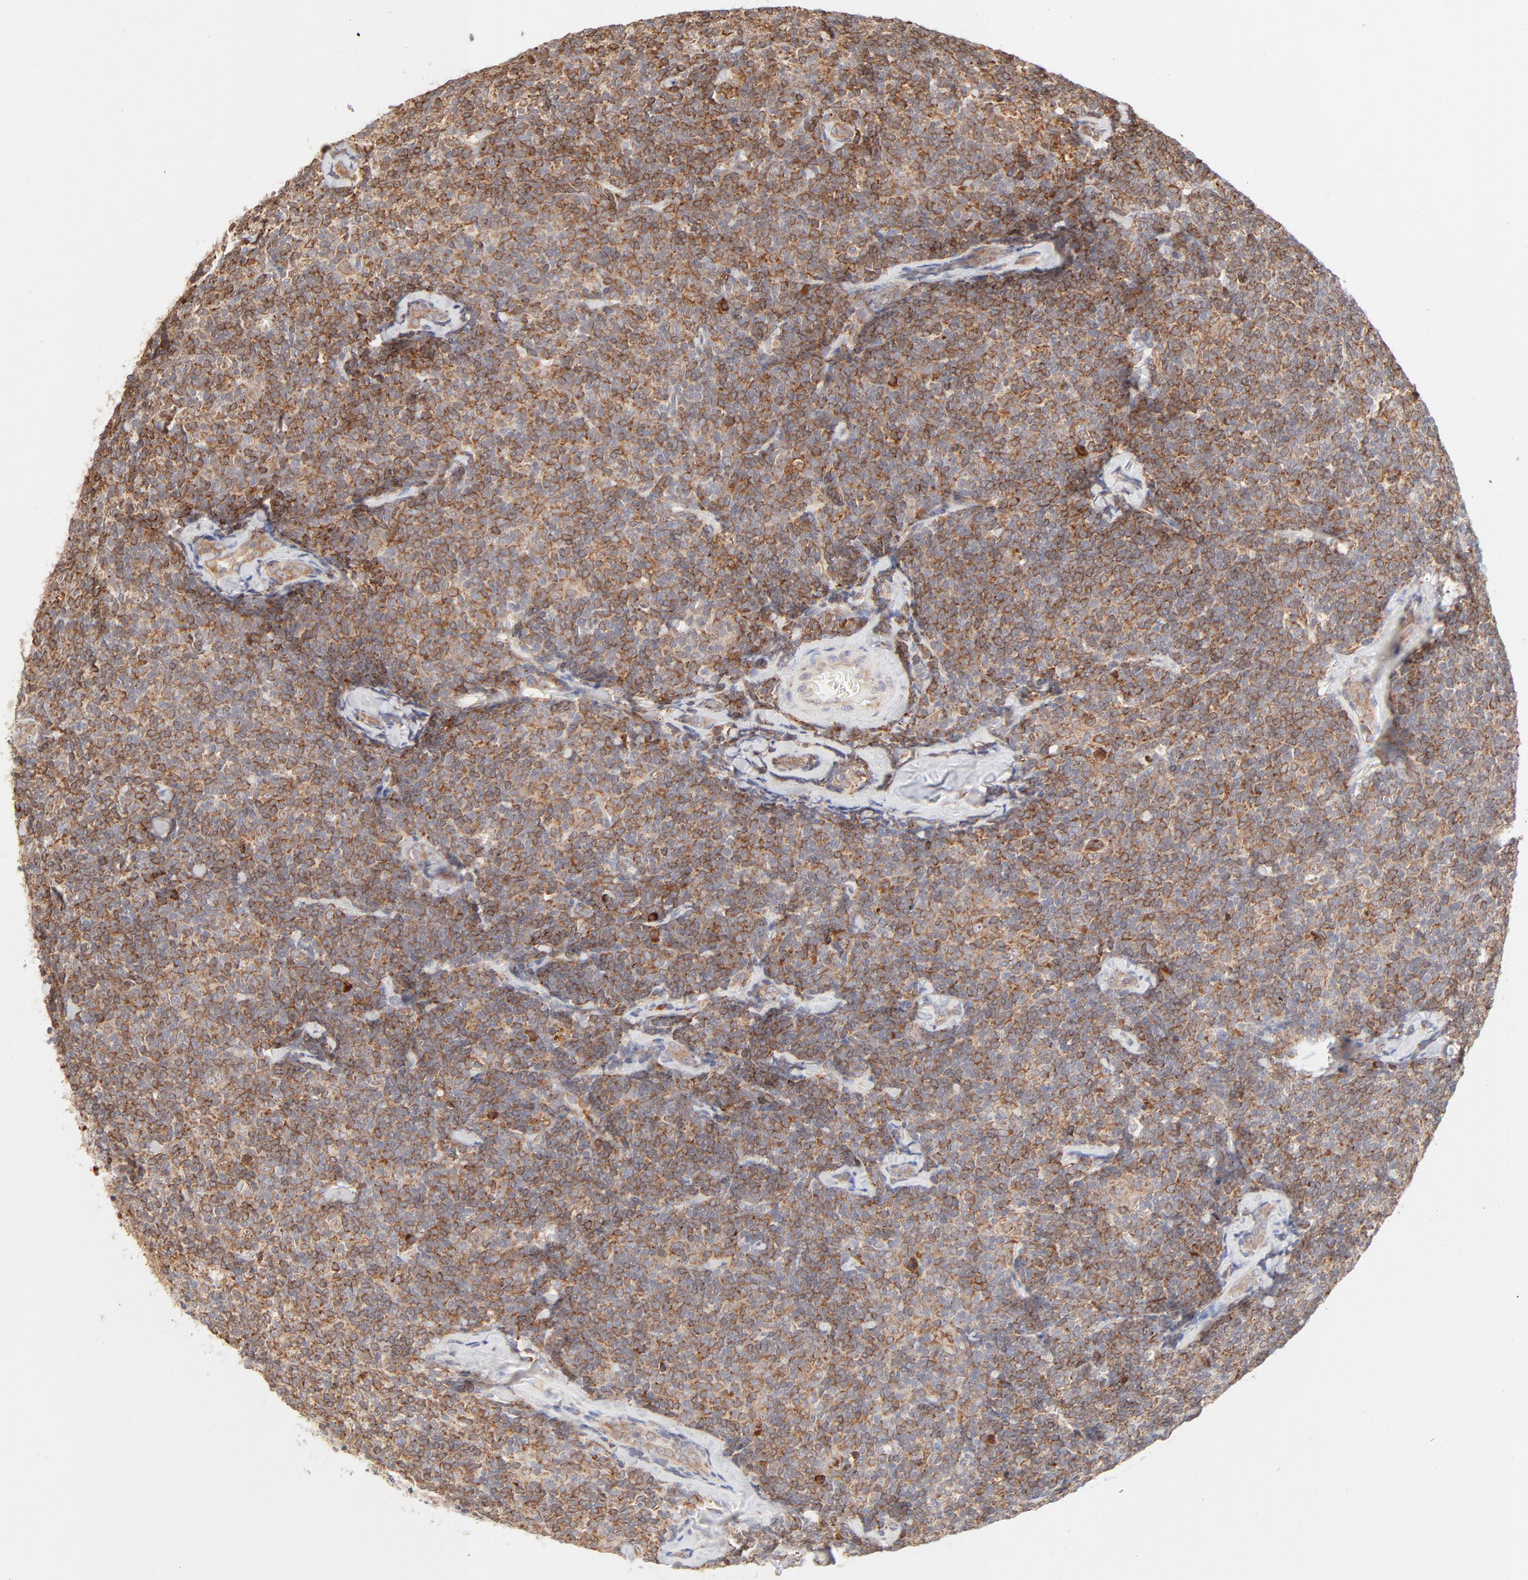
{"staining": {"intensity": "moderate", "quantity": ">75%", "location": "cytoplasmic/membranous"}, "tissue": "lymphoma", "cell_type": "Tumor cells", "image_type": "cancer", "snomed": [{"axis": "morphology", "description": "Malignant lymphoma, non-Hodgkin's type, Low grade"}, {"axis": "topography", "description": "Lymph node"}], "caption": "IHC of low-grade malignant lymphoma, non-Hodgkin's type reveals medium levels of moderate cytoplasmic/membranous expression in approximately >75% of tumor cells.", "gene": "PARP12", "patient": {"sex": "female", "age": 56}}